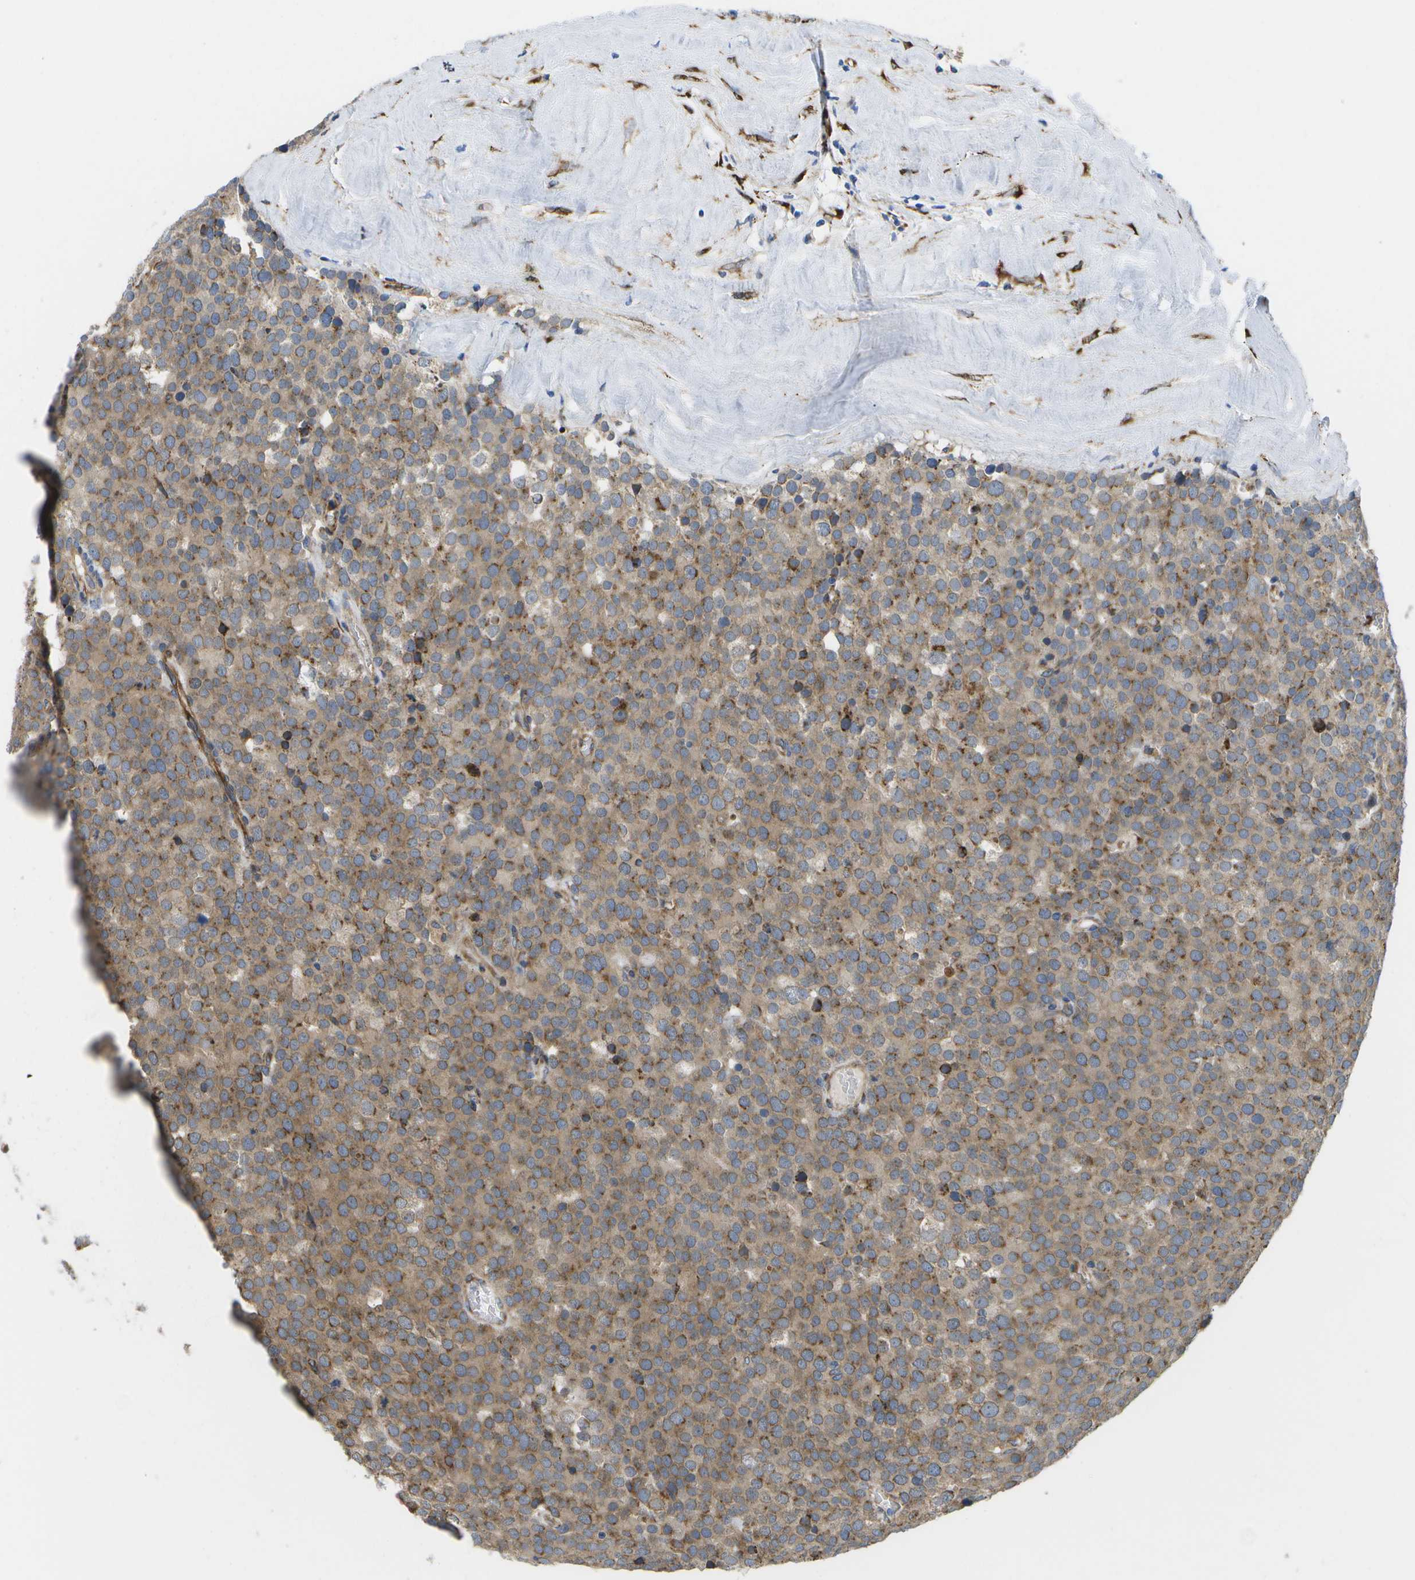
{"staining": {"intensity": "moderate", "quantity": ">75%", "location": "cytoplasmic/membranous"}, "tissue": "testis cancer", "cell_type": "Tumor cells", "image_type": "cancer", "snomed": [{"axis": "morphology", "description": "Normal tissue, NOS"}, {"axis": "morphology", "description": "Seminoma, NOS"}, {"axis": "topography", "description": "Testis"}], "caption": "Protein expression analysis of human testis cancer (seminoma) reveals moderate cytoplasmic/membranous positivity in approximately >75% of tumor cells.", "gene": "ZDHHC17", "patient": {"sex": "male", "age": 71}}